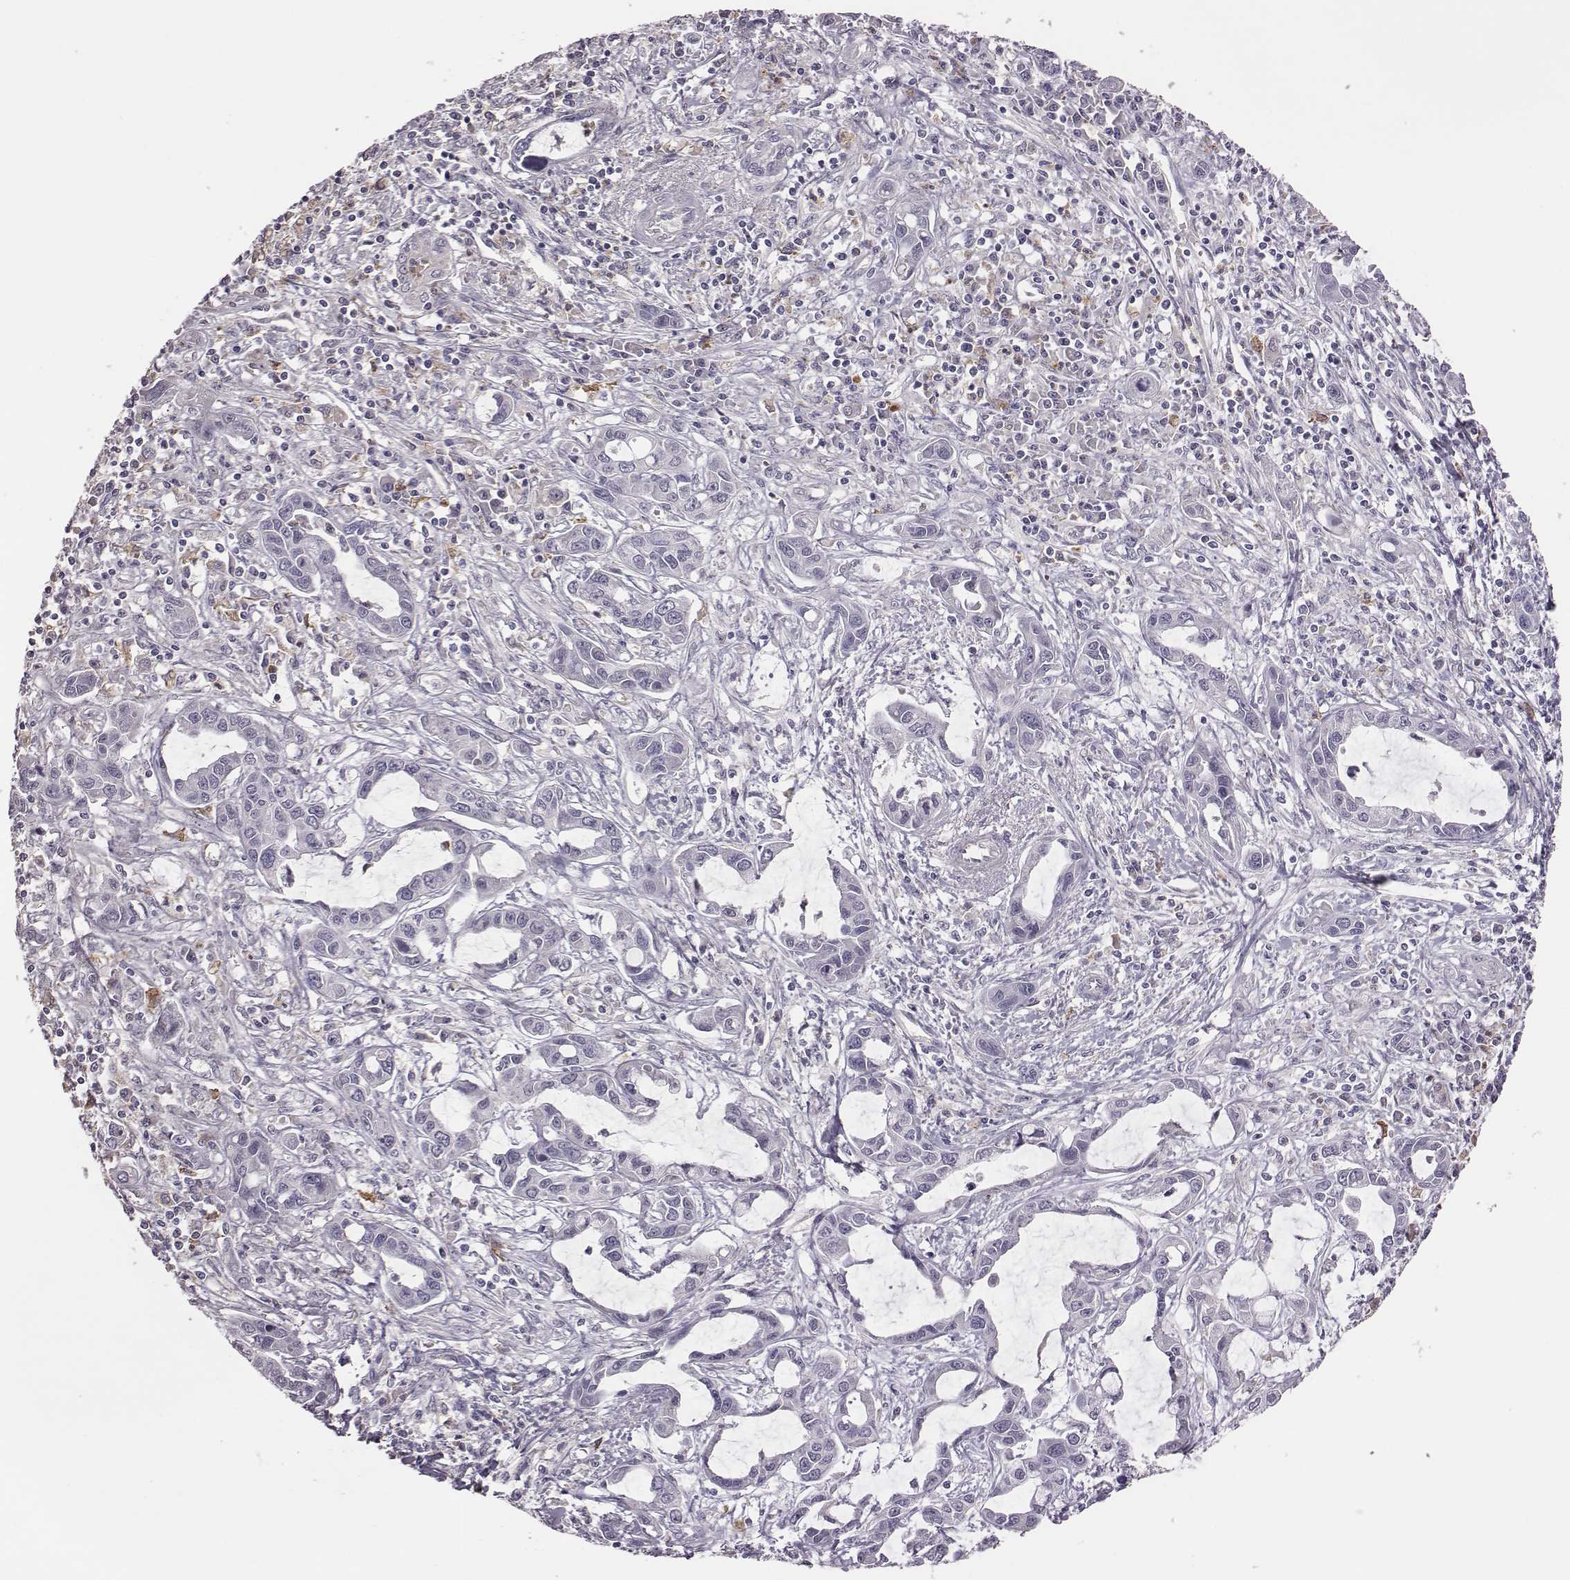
{"staining": {"intensity": "negative", "quantity": "none", "location": "none"}, "tissue": "liver cancer", "cell_type": "Tumor cells", "image_type": "cancer", "snomed": [{"axis": "morphology", "description": "Cholangiocarcinoma"}, {"axis": "topography", "description": "Liver"}], "caption": "Immunohistochemical staining of human liver cholangiocarcinoma demonstrates no significant staining in tumor cells.", "gene": "KMO", "patient": {"sex": "male", "age": 58}}